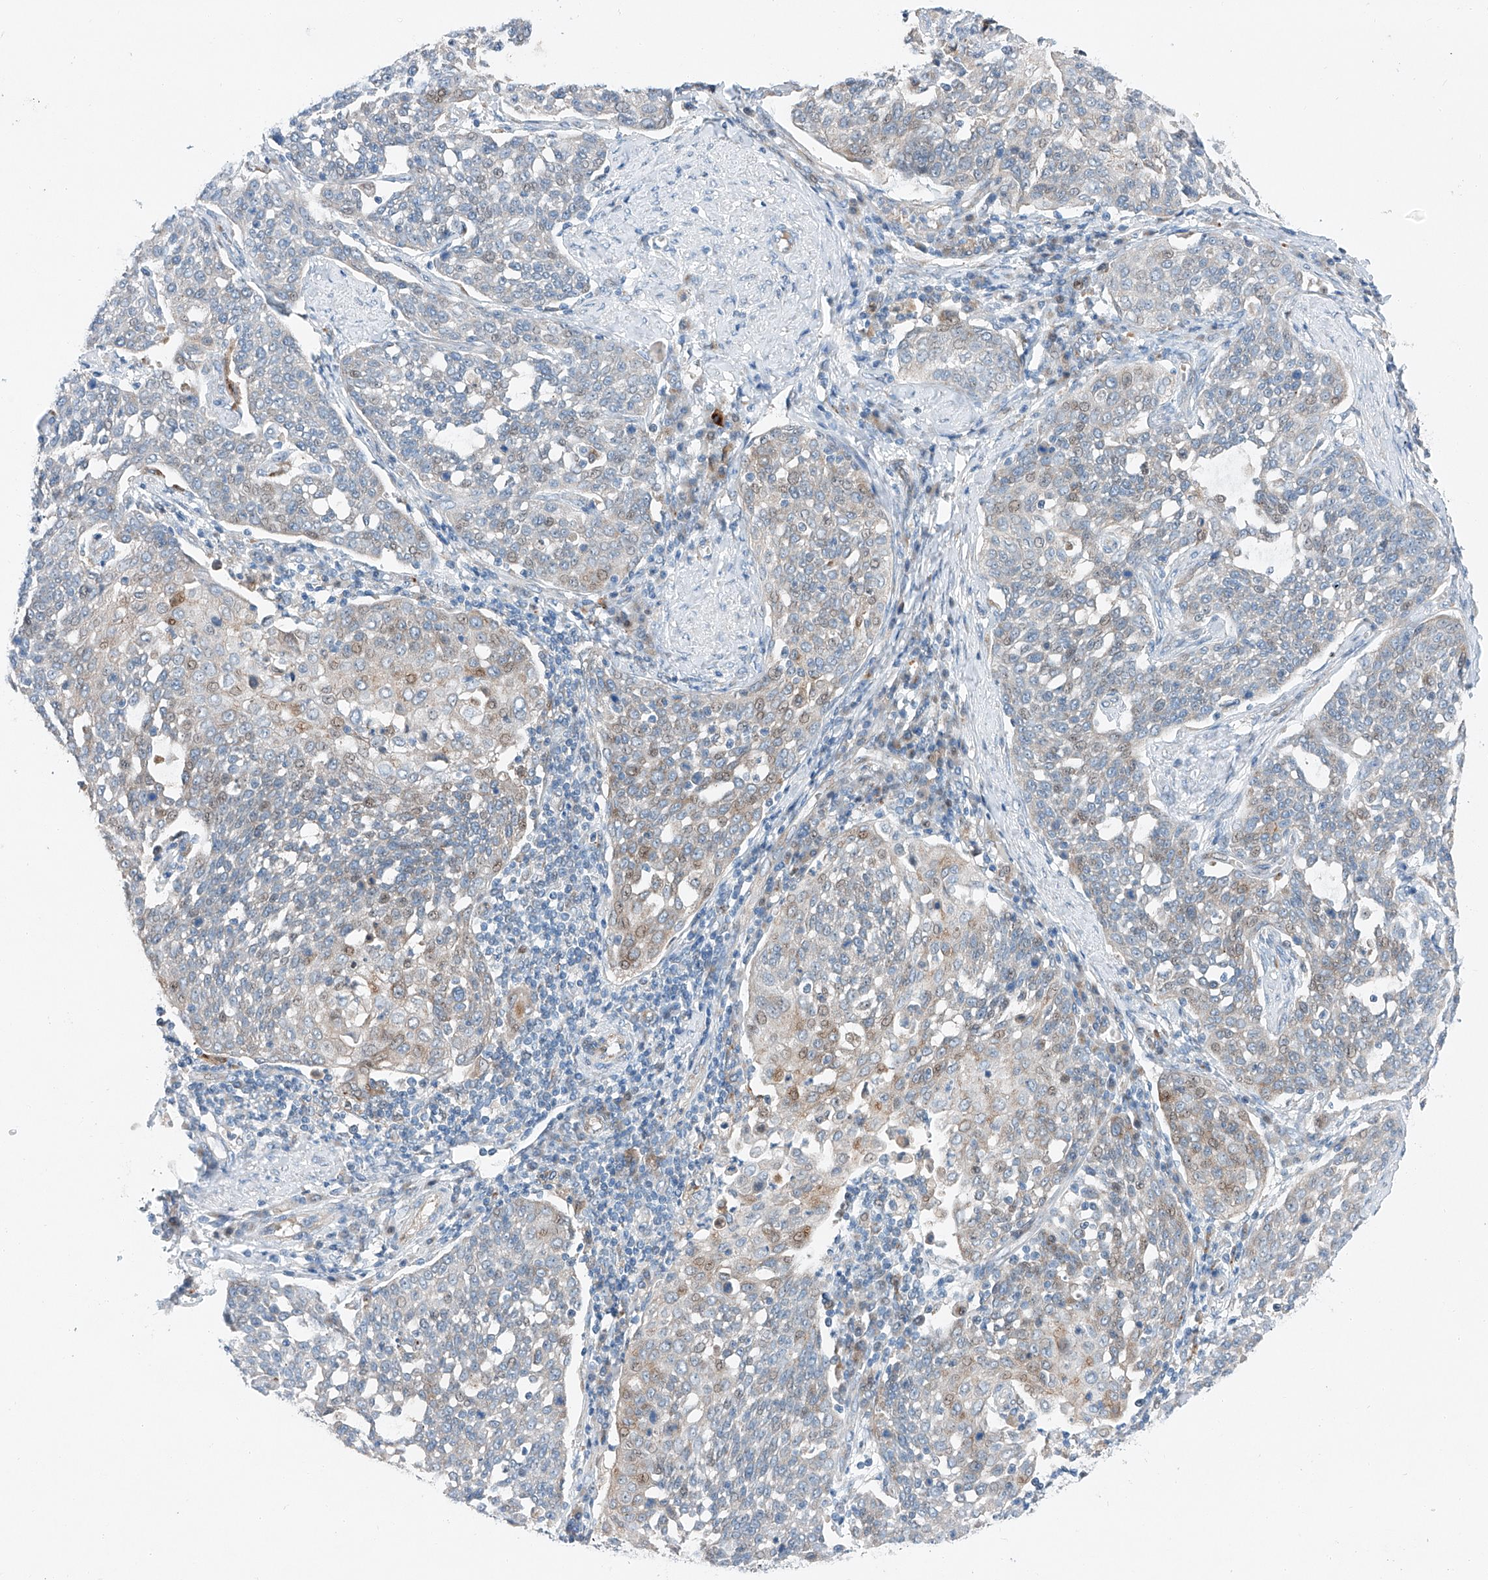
{"staining": {"intensity": "weak", "quantity": "<25%", "location": "nuclear"}, "tissue": "cervical cancer", "cell_type": "Tumor cells", "image_type": "cancer", "snomed": [{"axis": "morphology", "description": "Squamous cell carcinoma, NOS"}, {"axis": "topography", "description": "Cervix"}], "caption": "The micrograph shows no staining of tumor cells in cervical cancer.", "gene": "CLDND1", "patient": {"sex": "female", "age": 34}}